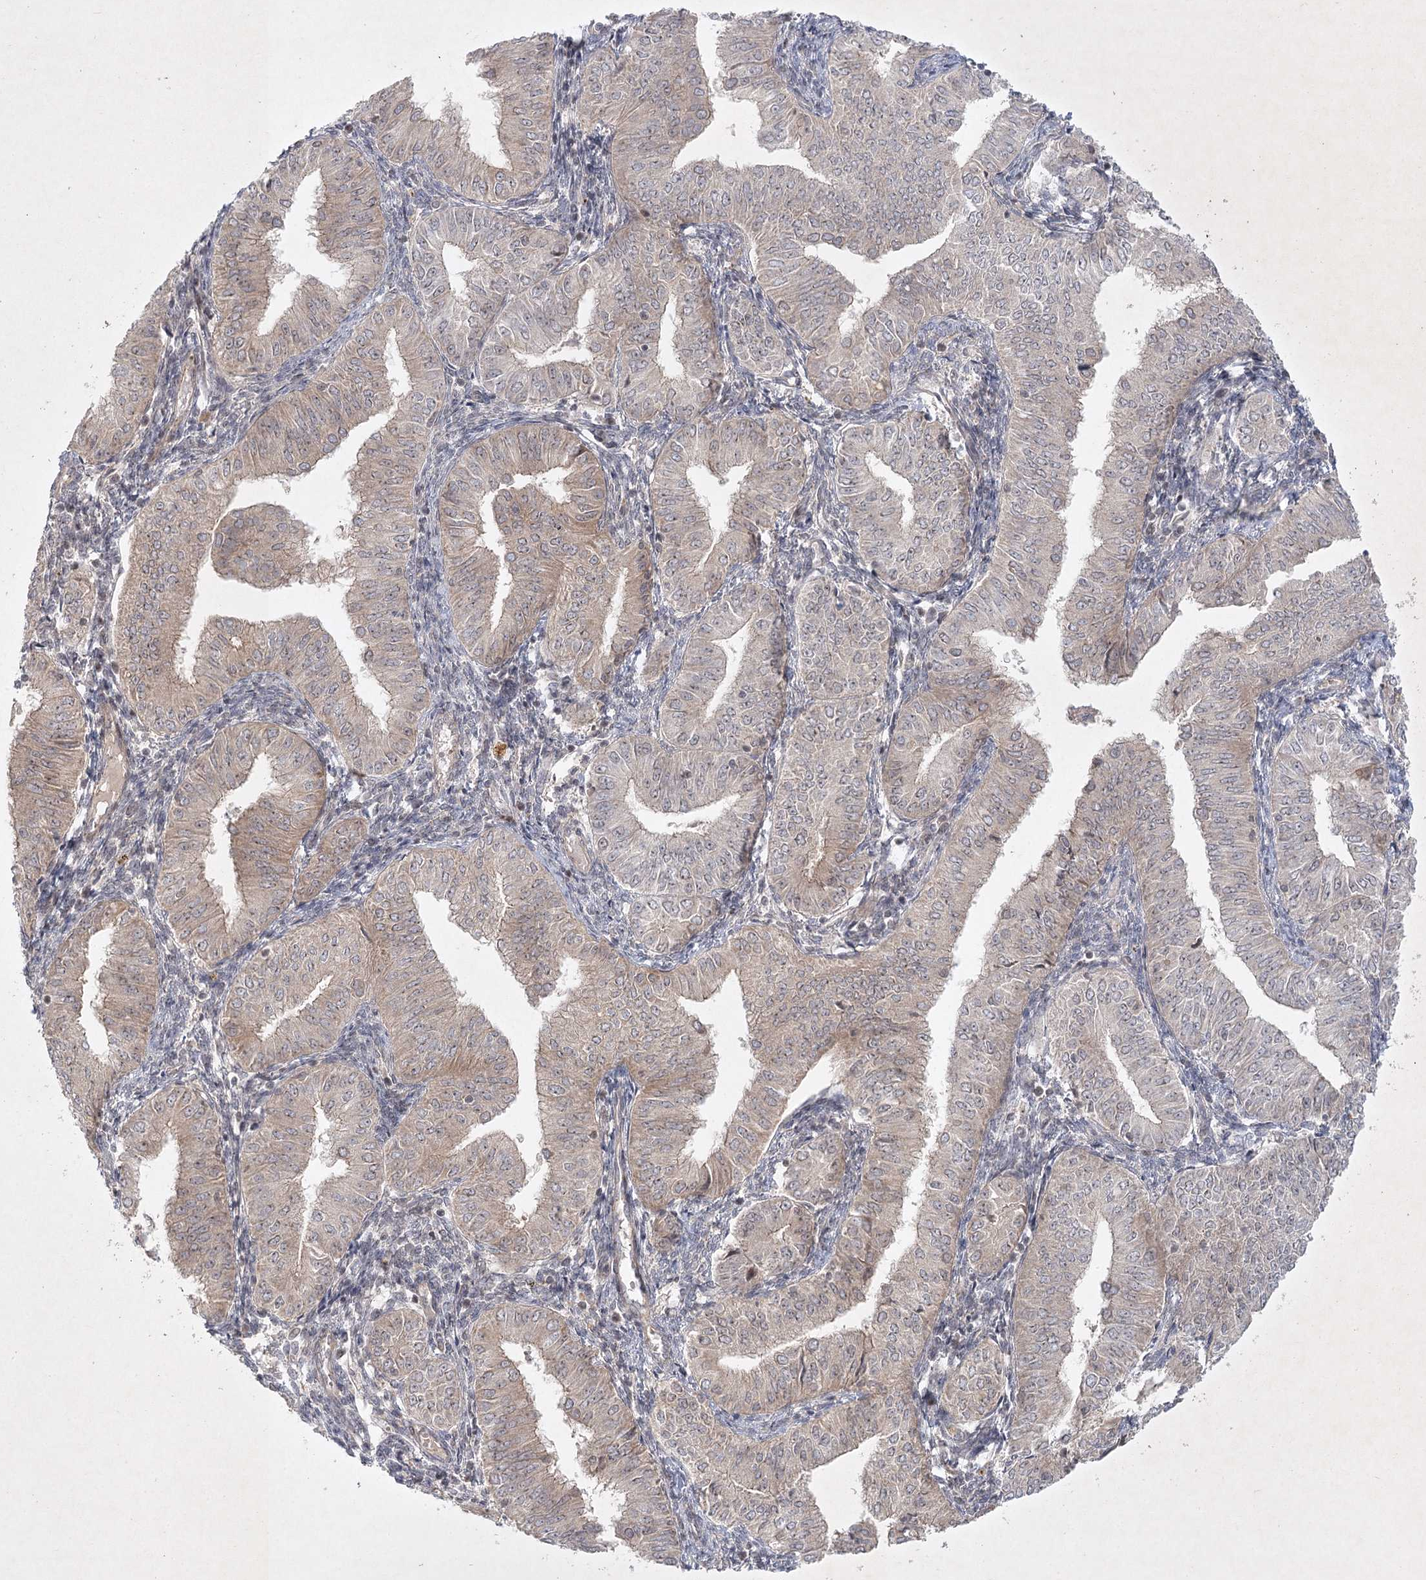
{"staining": {"intensity": "weak", "quantity": "25%-75%", "location": "cytoplasmic/membranous"}, "tissue": "endometrial cancer", "cell_type": "Tumor cells", "image_type": "cancer", "snomed": [{"axis": "morphology", "description": "Normal tissue, NOS"}, {"axis": "morphology", "description": "Adenocarcinoma, NOS"}, {"axis": "topography", "description": "Endometrium"}], "caption": "High-magnification brightfield microscopy of endometrial cancer stained with DAB (brown) and counterstained with hematoxylin (blue). tumor cells exhibit weak cytoplasmic/membranous positivity is present in about25%-75% of cells.", "gene": "SH2D3A", "patient": {"sex": "female", "age": 53}}